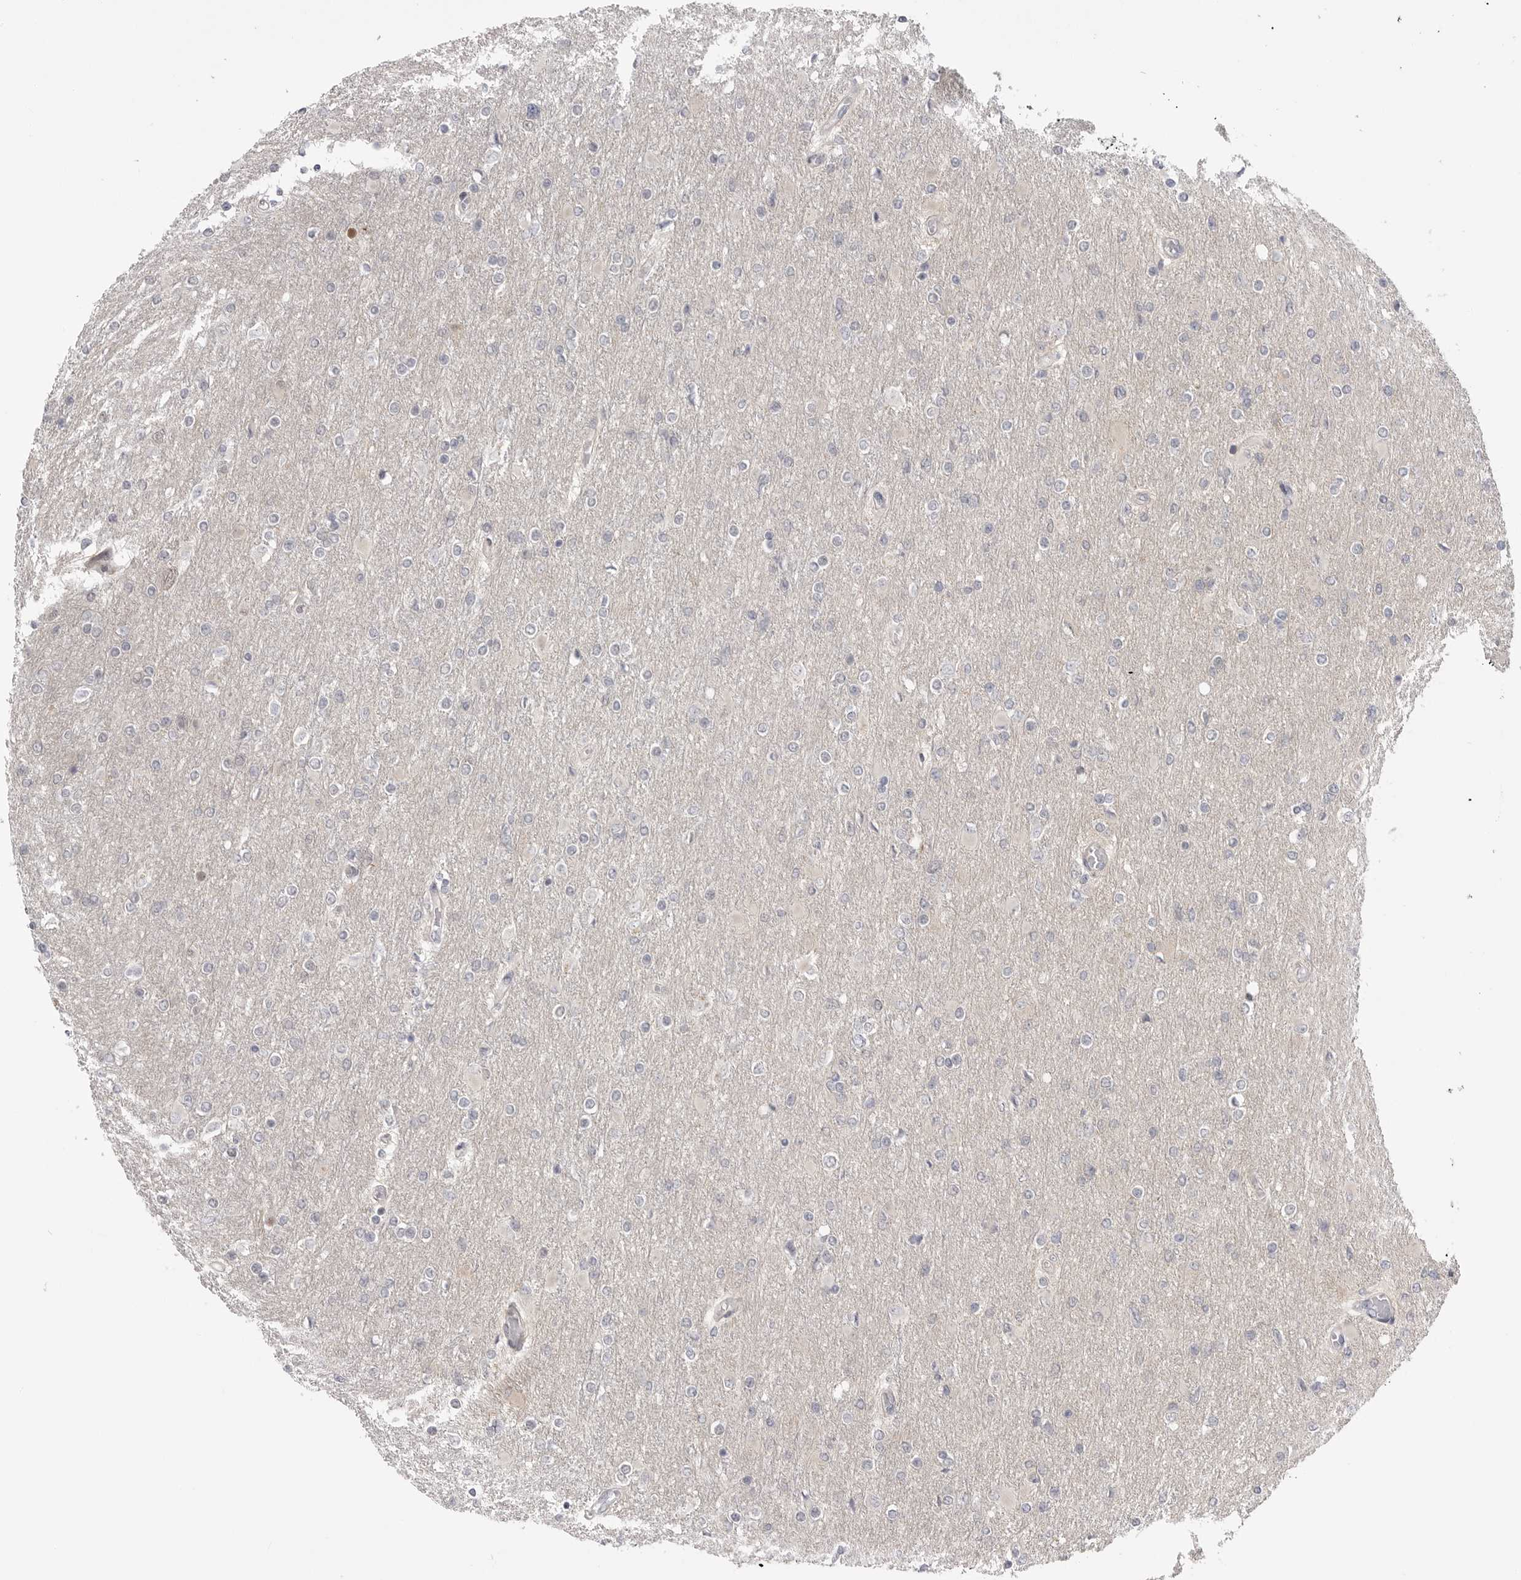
{"staining": {"intensity": "negative", "quantity": "none", "location": "none"}, "tissue": "glioma", "cell_type": "Tumor cells", "image_type": "cancer", "snomed": [{"axis": "morphology", "description": "Glioma, malignant, High grade"}, {"axis": "topography", "description": "Cerebral cortex"}], "caption": "Immunohistochemistry (IHC) of human malignant glioma (high-grade) displays no expression in tumor cells.", "gene": "GGT6", "patient": {"sex": "female", "age": 36}}